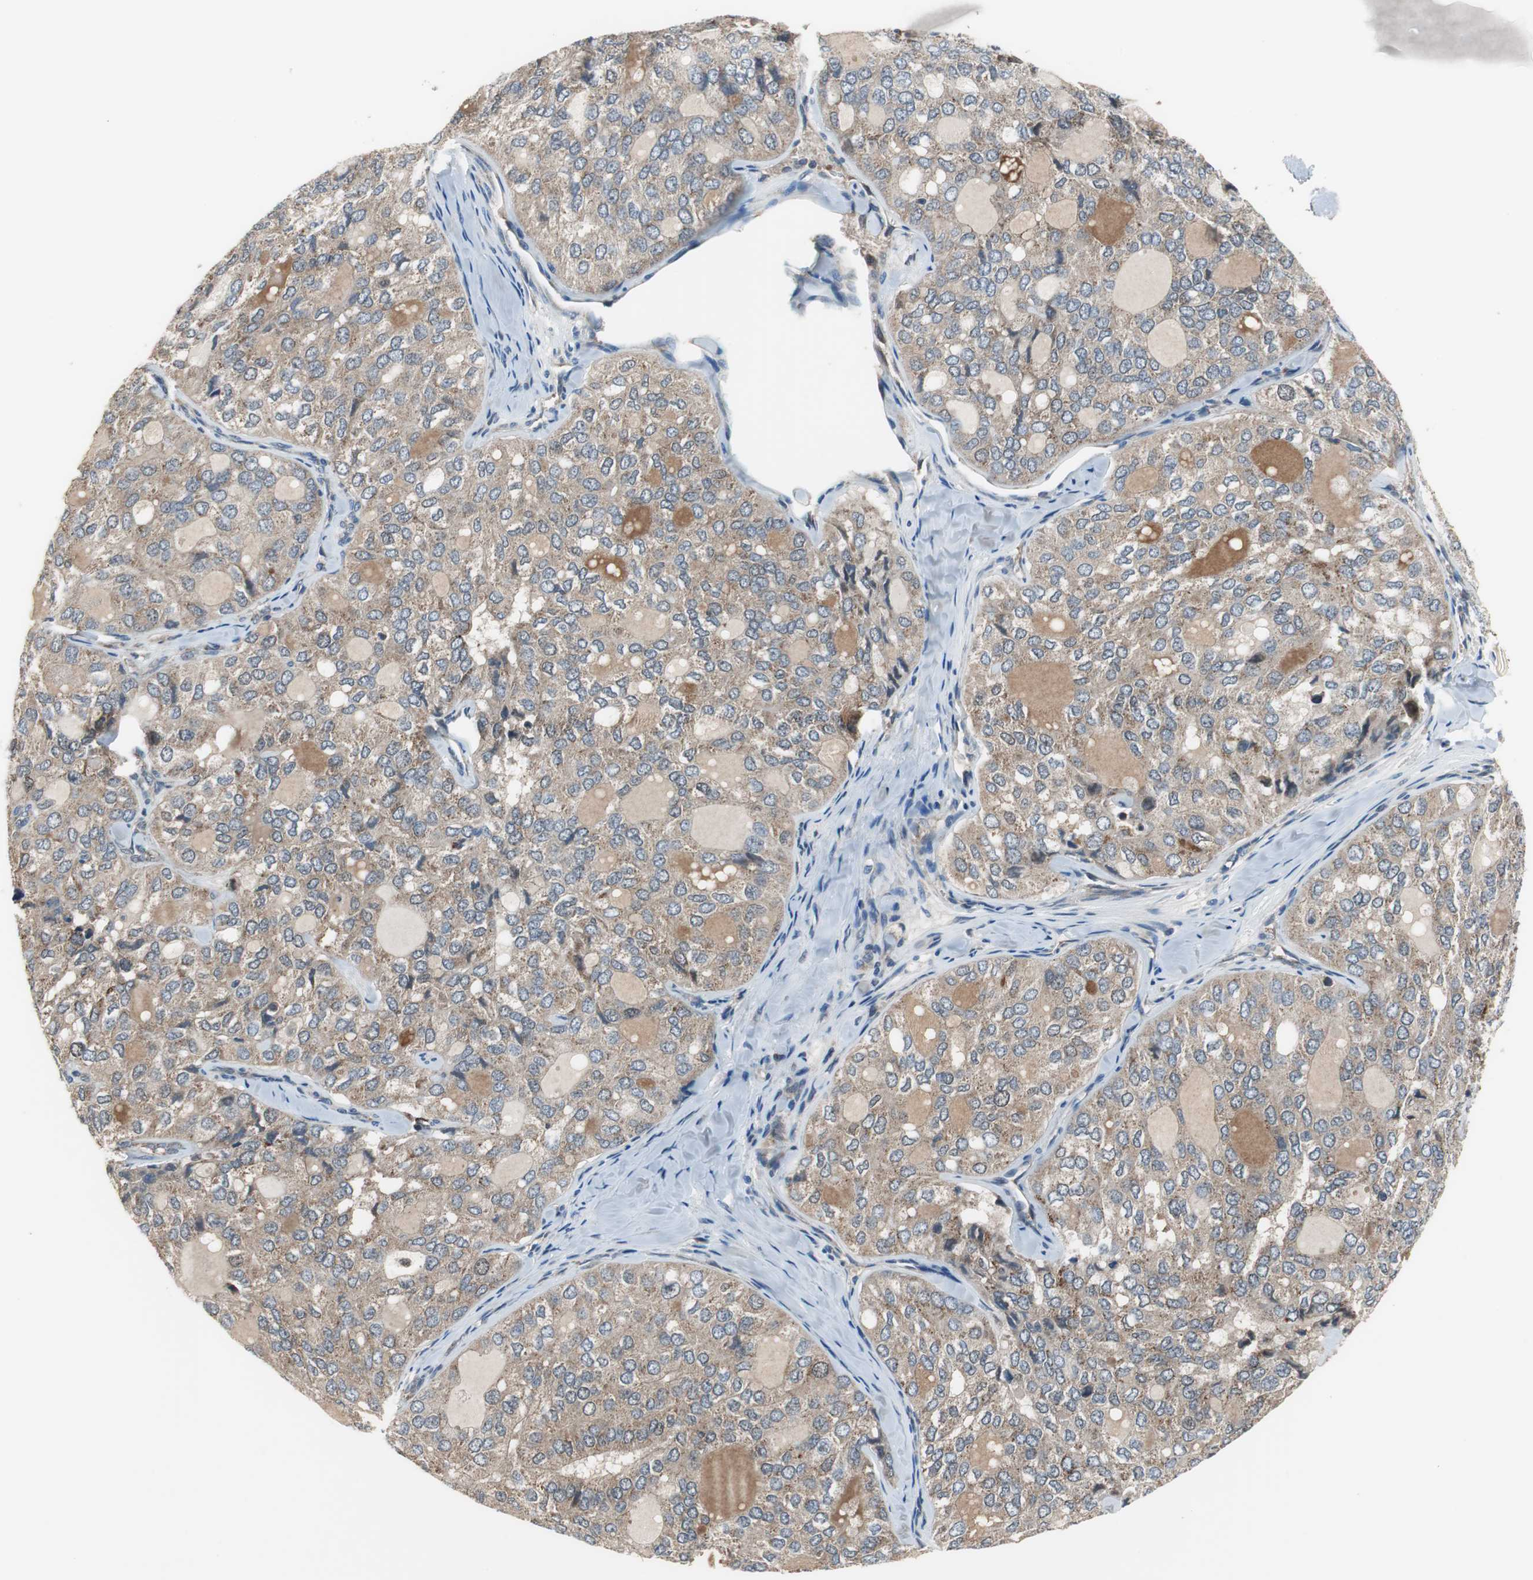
{"staining": {"intensity": "moderate", "quantity": ">75%", "location": "cytoplasmic/membranous"}, "tissue": "thyroid cancer", "cell_type": "Tumor cells", "image_type": "cancer", "snomed": [{"axis": "morphology", "description": "Follicular adenoma carcinoma, NOS"}, {"axis": "topography", "description": "Thyroid gland"}], "caption": "An immunohistochemistry (IHC) image of tumor tissue is shown. Protein staining in brown shows moderate cytoplasmic/membranous positivity in thyroid cancer (follicular adenoma carcinoma) within tumor cells.", "gene": "PI4KB", "patient": {"sex": "male", "age": 75}}